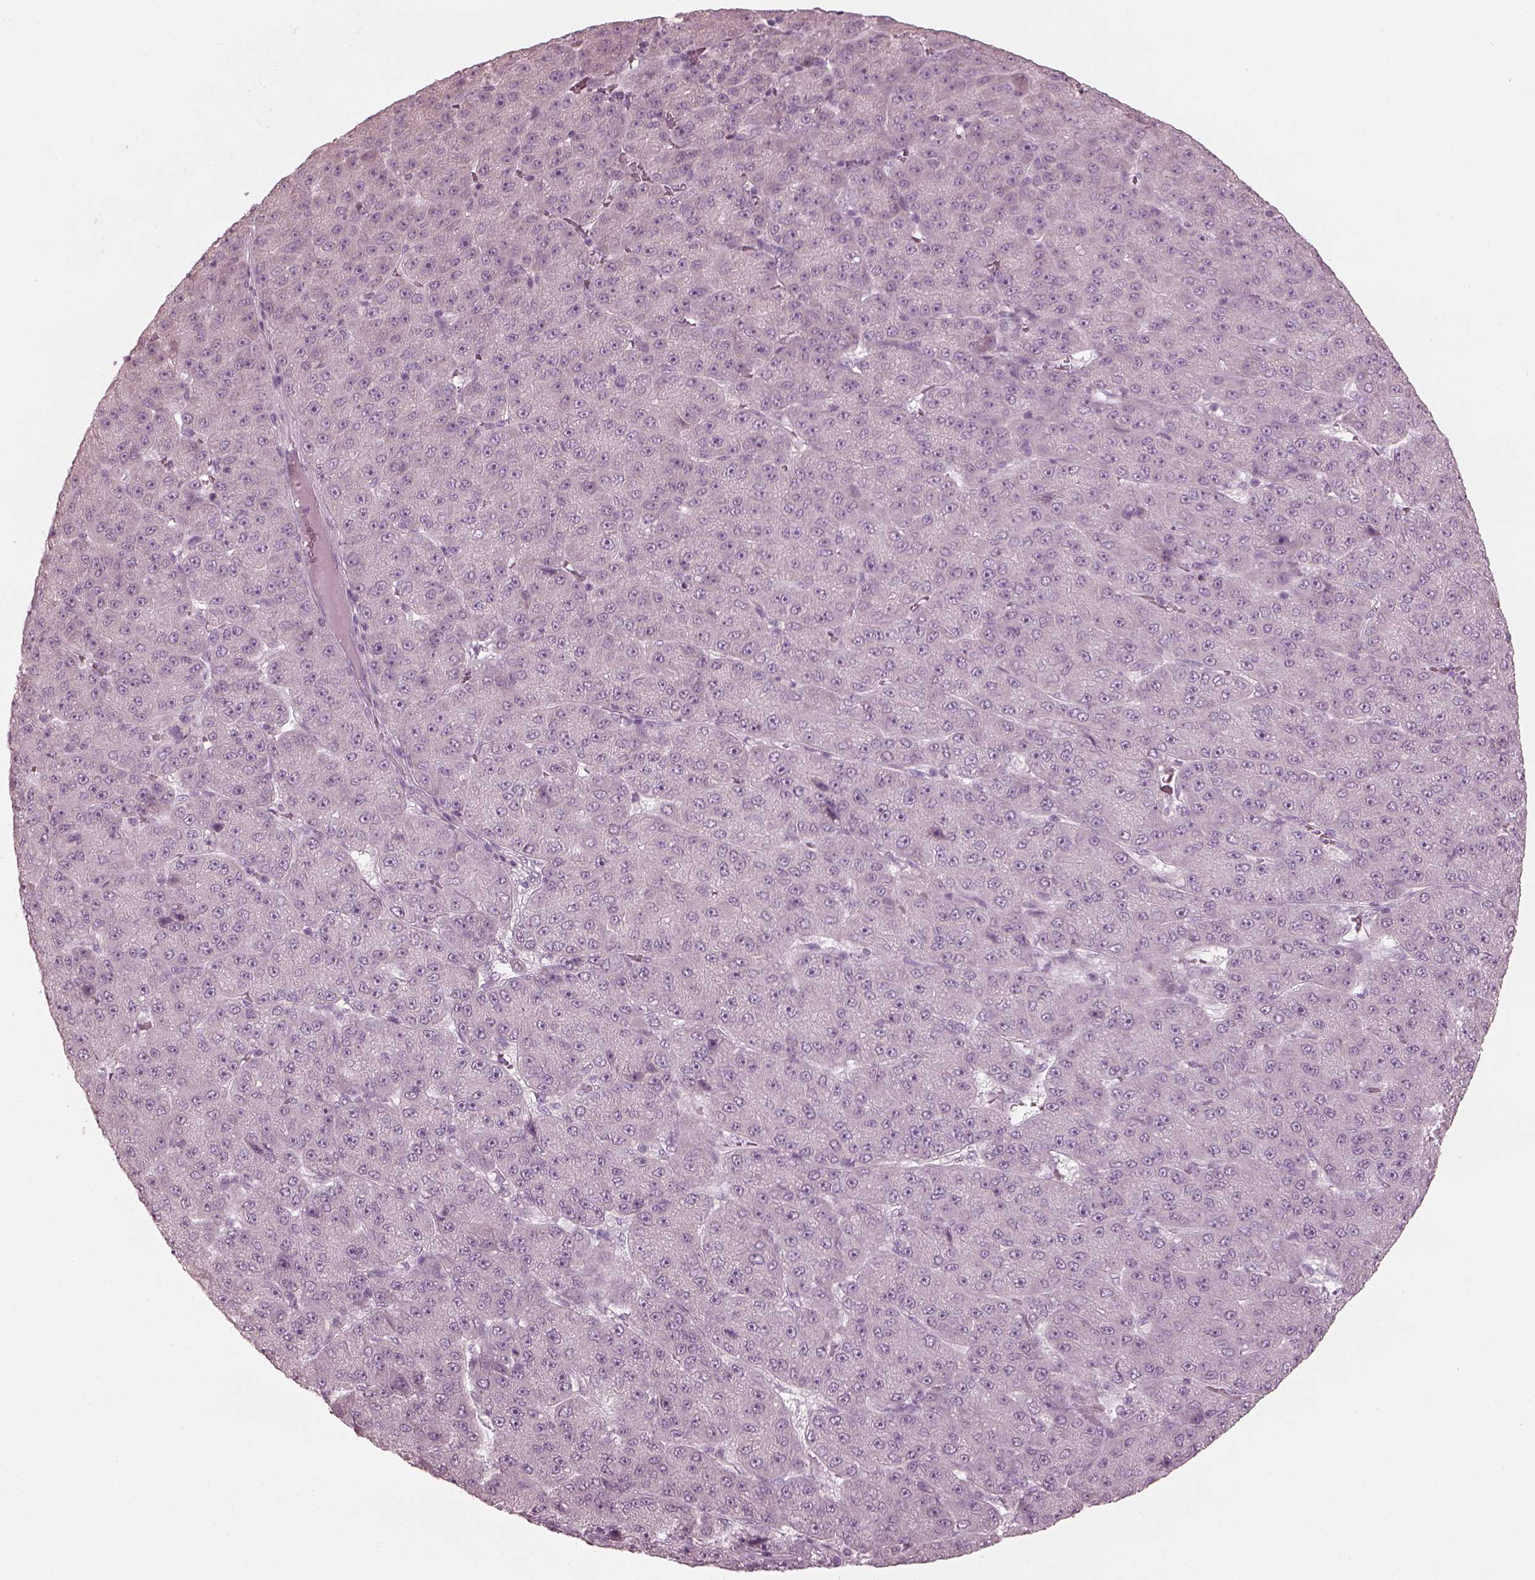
{"staining": {"intensity": "negative", "quantity": "none", "location": "none"}, "tissue": "liver cancer", "cell_type": "Tumor cells", "image_type": "cancer", "snomed": [{"axis": "morphology", "description": "Carcinoma, Hepatocellular, NOS"}, {"axis": "topography", "description": "Liver"}], "caption": "This is a image of immunohistochemistry staining of liver cancer, which shows no staining in tumor cells.", "gene": "SAXO2", "patient": {"sex": "male", "age": 67}}